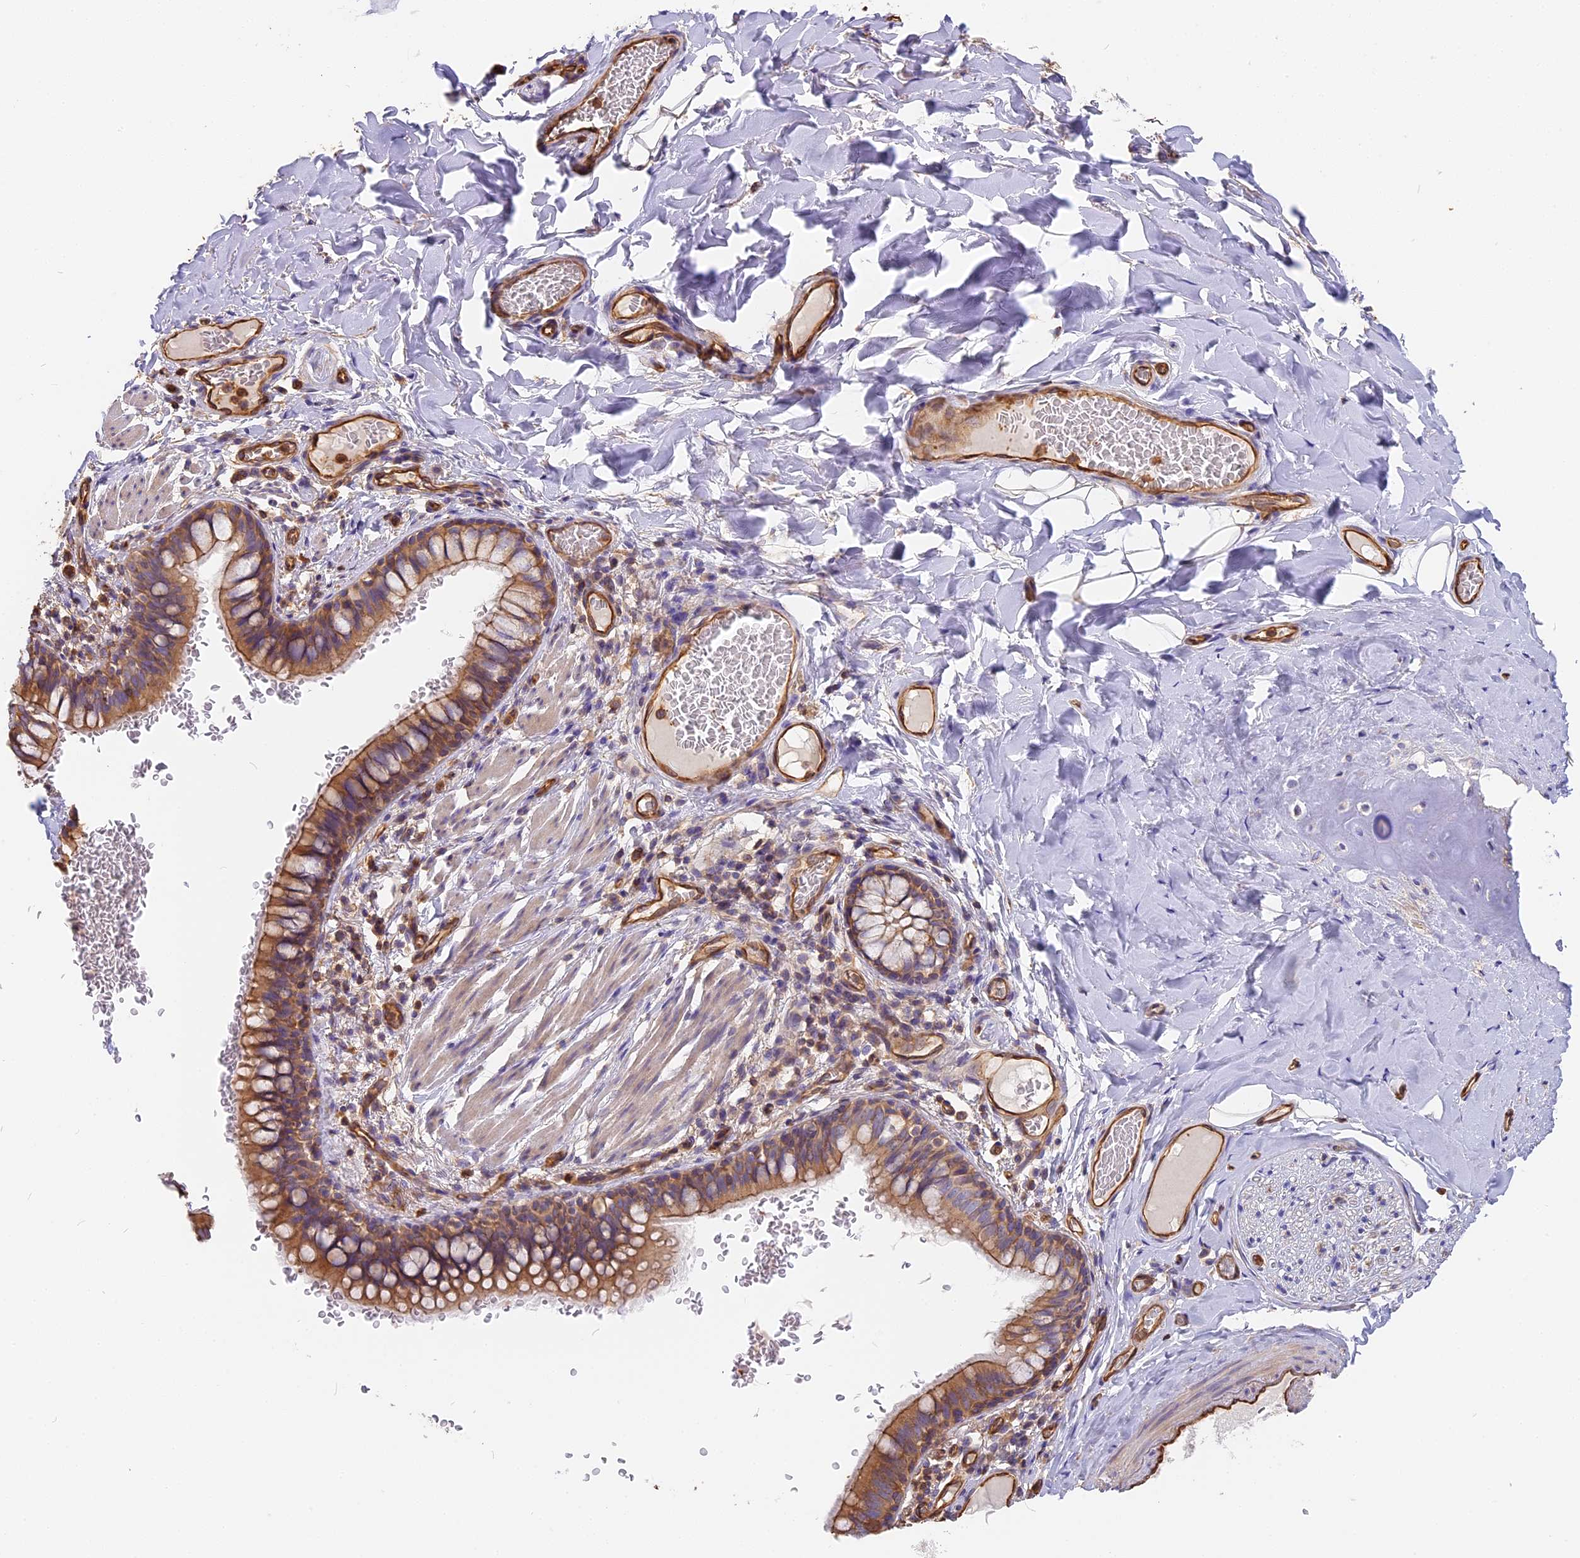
{"staining": {"intensity": "moderate", "quantity": ">75%", "location": "cytoplasmic/membranous"}, "tissue": "bronchus", "cell_type": "Respiratory epithelial cells", "image_type": "normal", "snomed": [{"axis": "morphology", "description": "Normal tissue, NOS"}, {"axis": "topography", "description": "Cartilage tissue"}, {"axis": "topography", "description": "Bronchus"}], "caption": "Protein staining reveals moderate cytoplasmic/membranous staining in about >75% of respiratory epithelial cells in normal bronchus. The protein of interest is shown in brown color, while the nuclei are stained blue.", "gene": "VPS18", "patient": {"sex": "female", "age": 36}}